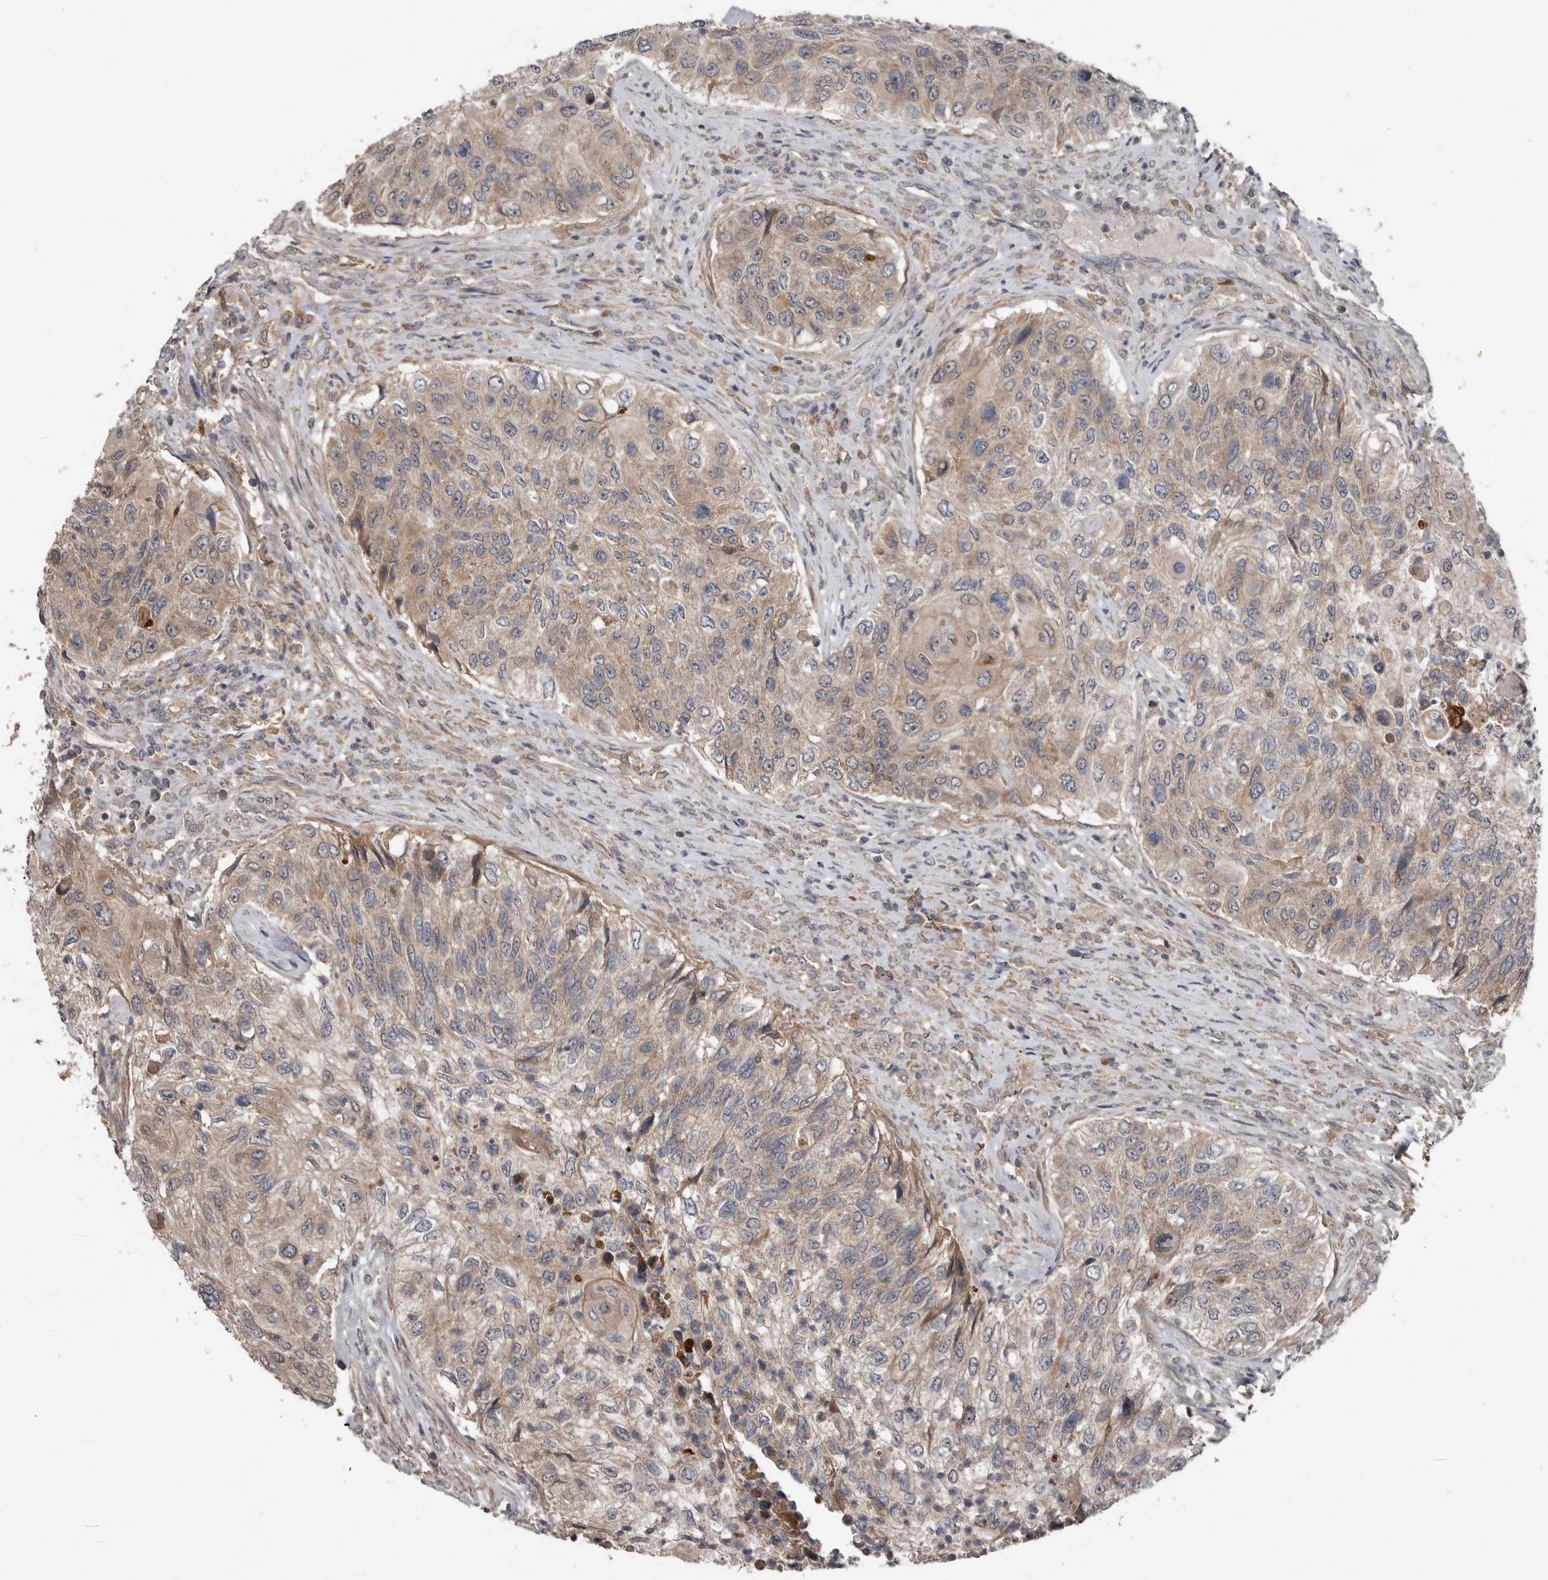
{"staining": {"intensity": "weak", "quantity": ">75%", "location": "cytoplasmic/membranous"}, "tissue": "urothelial cancer", "cell_type": "Tumor cells", "image_type": "cancer", "snomed": [{"axis": "morphology", "description": "Urothelial carcinoma, High grade"}, {"axis": "topography", "description": "Urinary bladder"}], "caption": "Immunohistochemical staining of urothelial cancer demonstrates weak cytoplasmic/membranous protein positivity in about >75% of tumor cells.", "gene": "DNAJB4", "patient": {"sex": "female", "age": 60}}